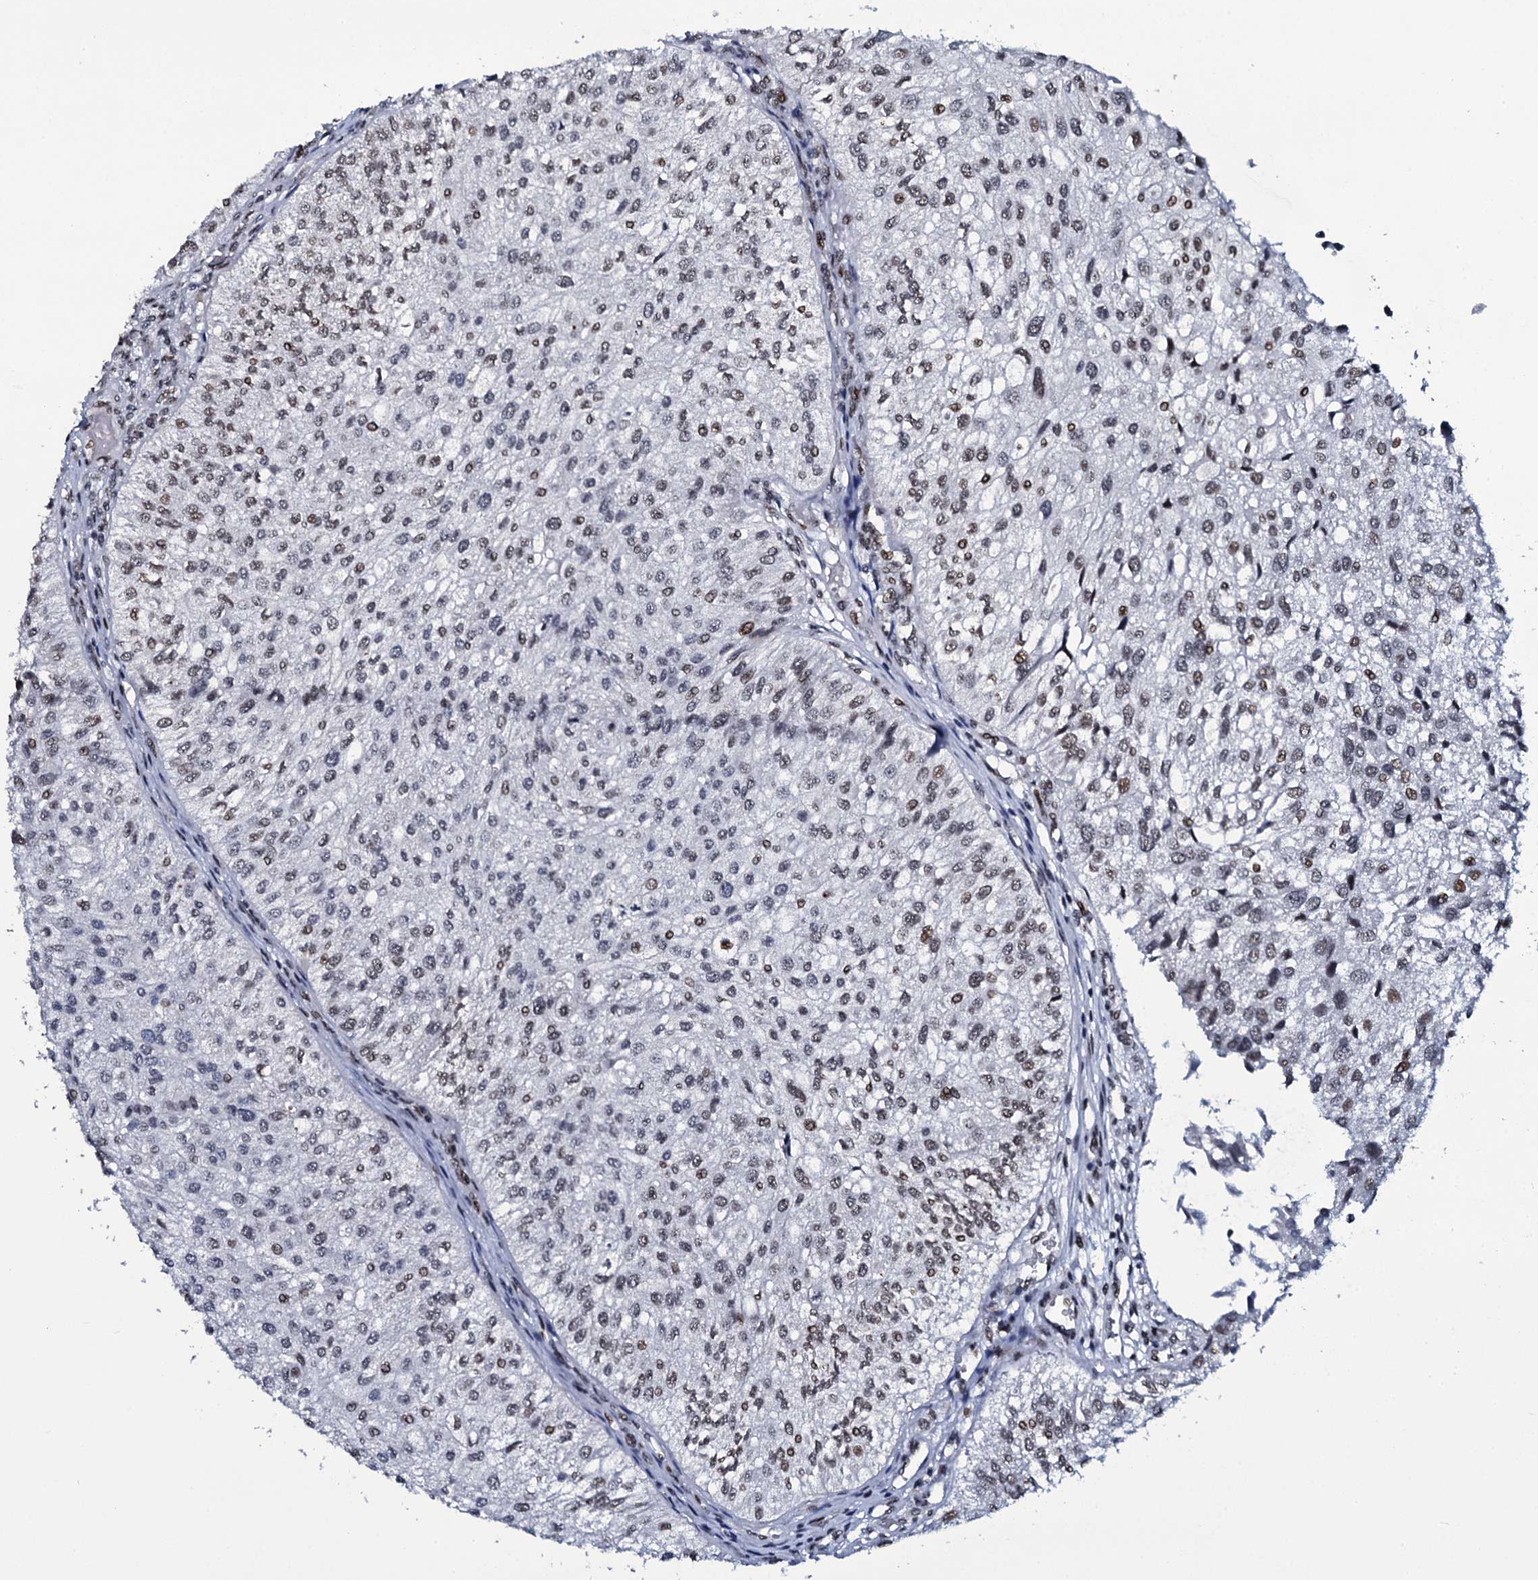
{"staining": {"intensity": "moderate", "quantity": "<25%", "location": "nuclear"}, "tissue": "urothelial cancer", "cell_type": "Tumor cells", "image_type": "cancer", "snomed": [{"axis": "morphology", "description": "Urothelial carcinoma, Low grade"}, {"axis": "topography", "description": "Urinary bladder"}], "caption": "DAB immunohistochemical staining of human low-grade urothelial carcinoma shows moderate nuclear protein staining in approximately <25% of tumor cells. Using DAB (brown) and hematoxylin (blue) stains, captured at high magnification using brightfield microscopy.", "gene": "ZMIZ2", "patient": {"sex": "female", "age": 89}}